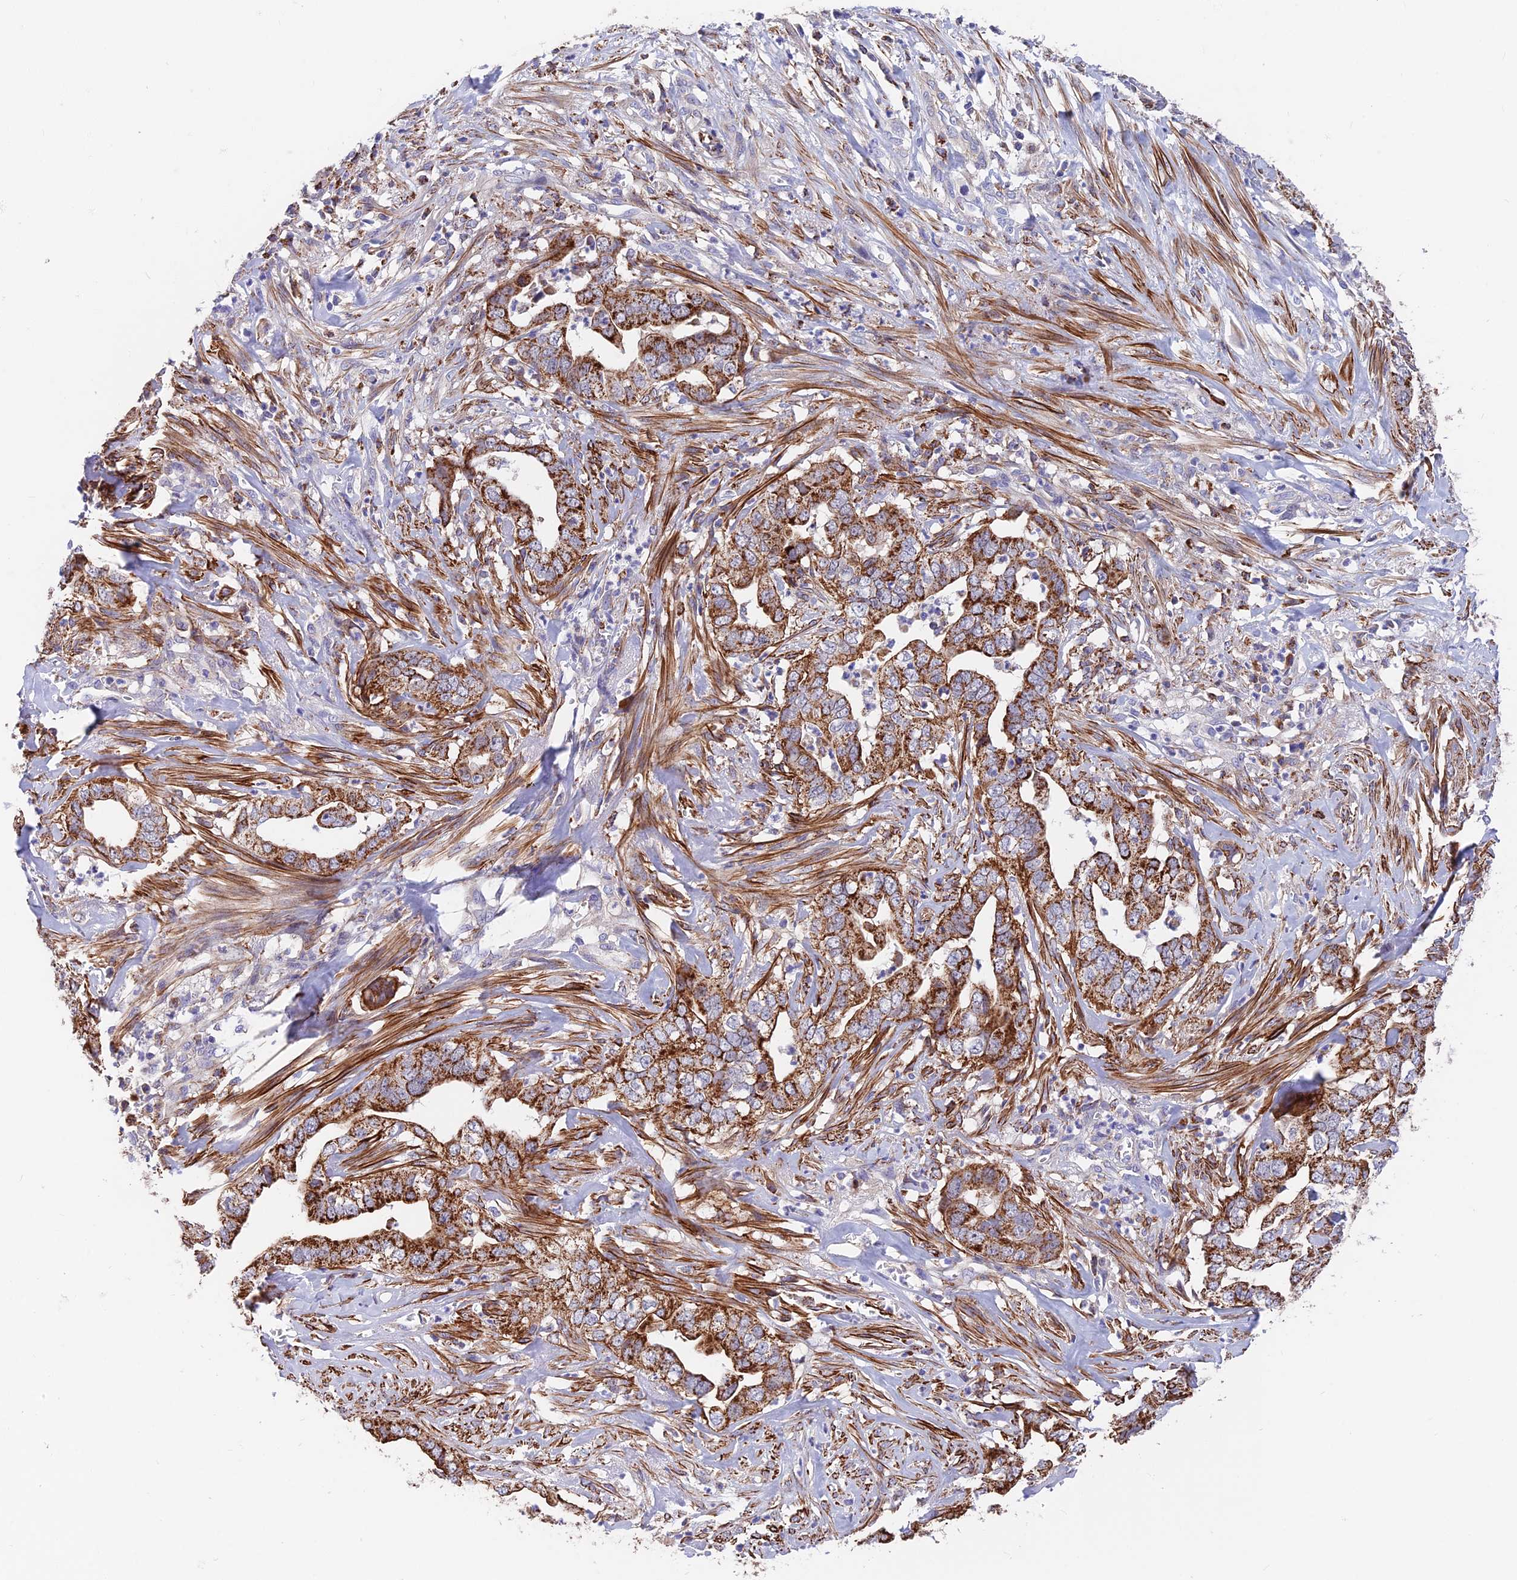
{"staining": {"intensity": "strong", "quantity": ">75%", "location": "cytoplasmic/membranous"}, "tissue": "liver cancer", "cell_type": "Tumor cells", "image_type": "cancer", "snomed": [{"axis": "morphology", "description": "Cholangiocarcinoma"}, {"axis": "topography", "description": "Liver"}], "caption": "IHC of liver cancer (cholangiocarcinoma) displays high levels of strong cytoplasmic/membranous staining in approximately >75% of tumor cells.", "gene": "TIGD6", "patient": {"sex": "female", "age": 79}}